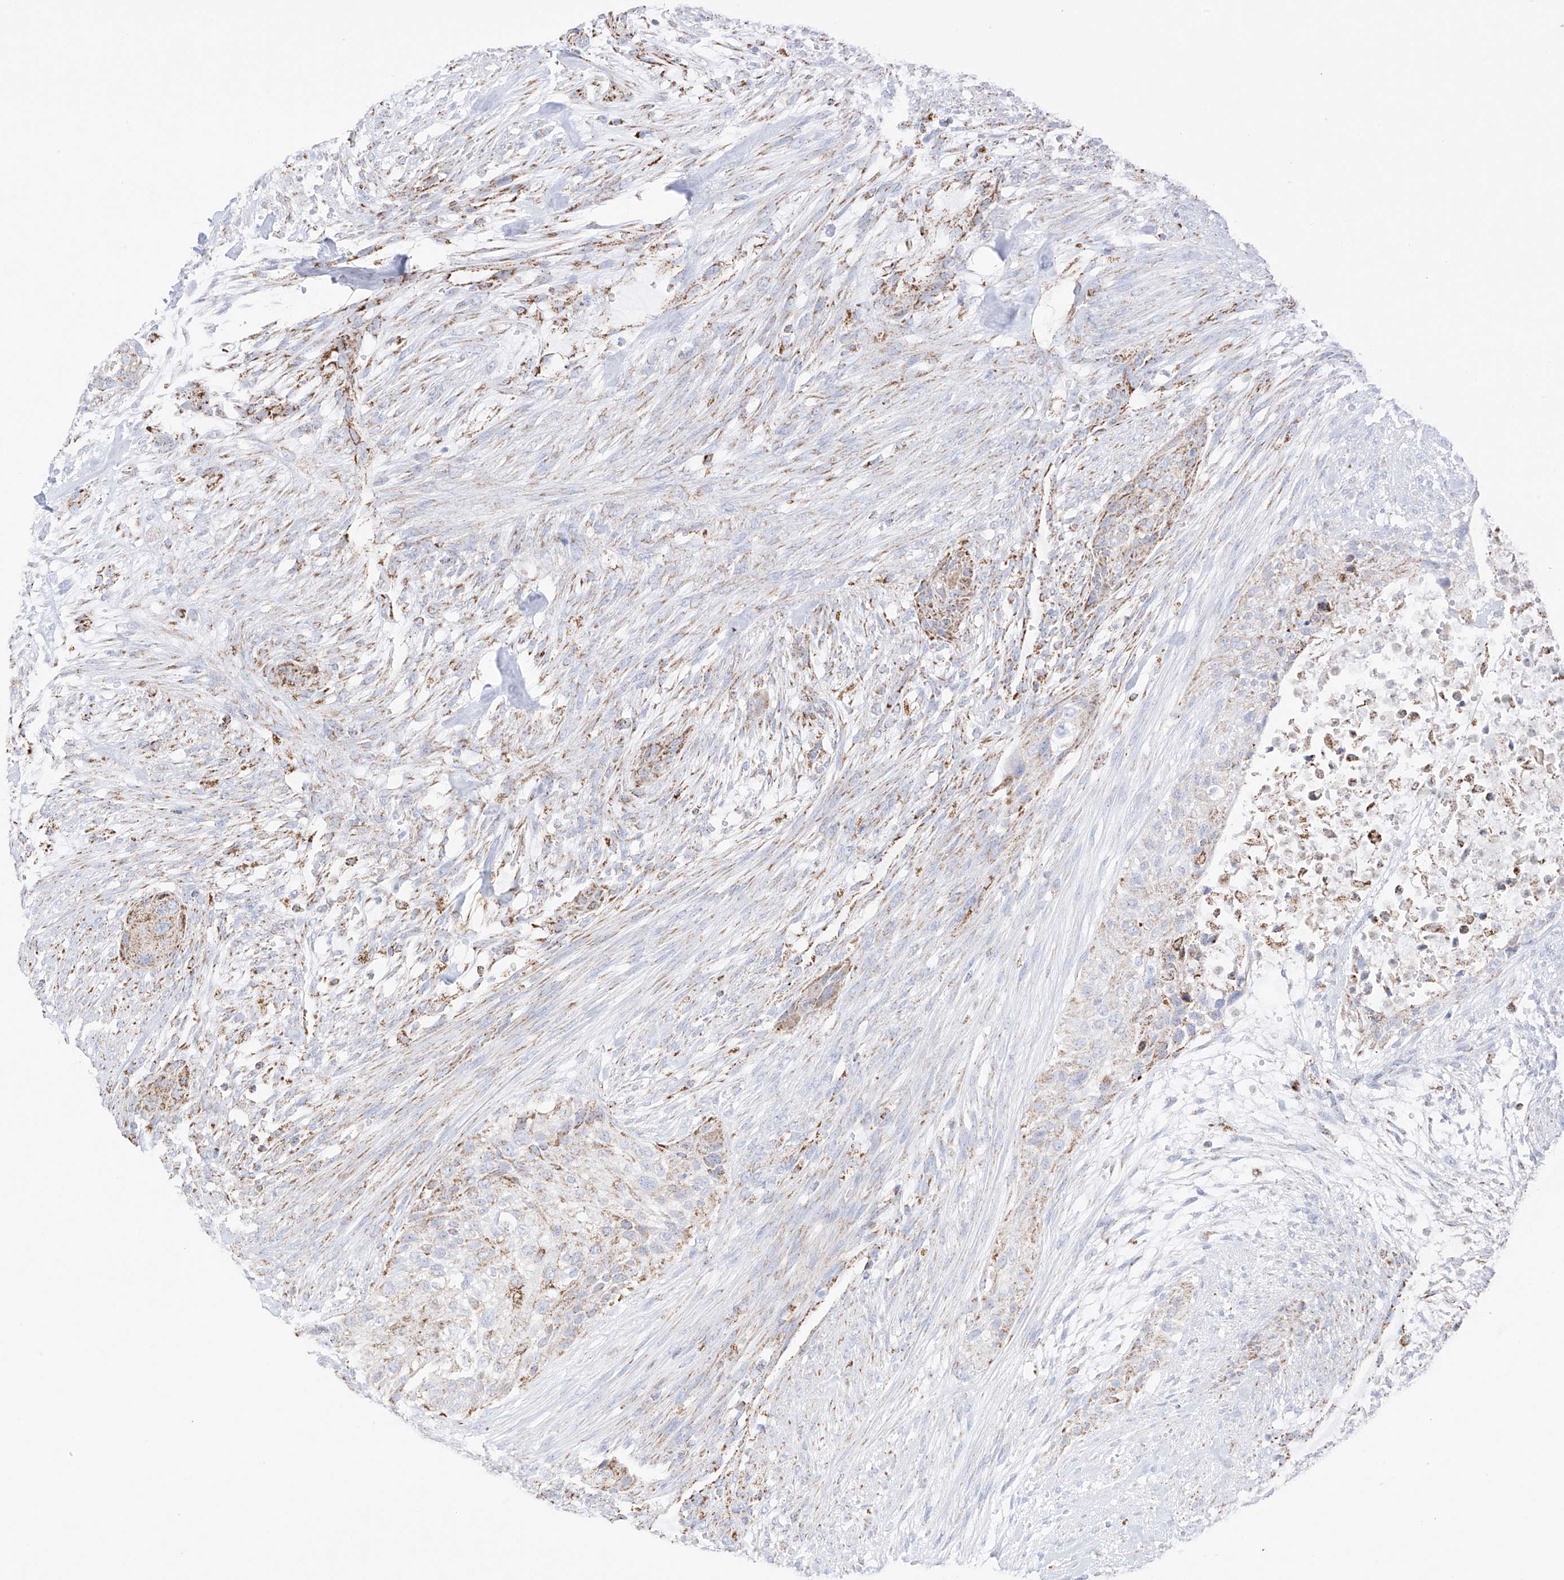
{"staining": {"intensity": "weak", "quantity": "25%-75%", "location": "cytoplasmic/membranous"}, "tissue": "urothelial cancer", "cell_type": "Tumor cells", "image_type": "cancer", "snomed": [{"axis": "morphology", "description": "Urothelial carcinoma, High grade"}, {"axis": "topography", "description": "Urinary bladder"}], "caption": "Immunohistochemistry photomicrograph of urothelial cancer stained for a protein (brown), which demonstrates low levels of weak cytoplasmic/membranous positivity in about 25%-75% of tumor cells.", "gene": "XKR3", "patient": {"sex": "male", "age": 35}}